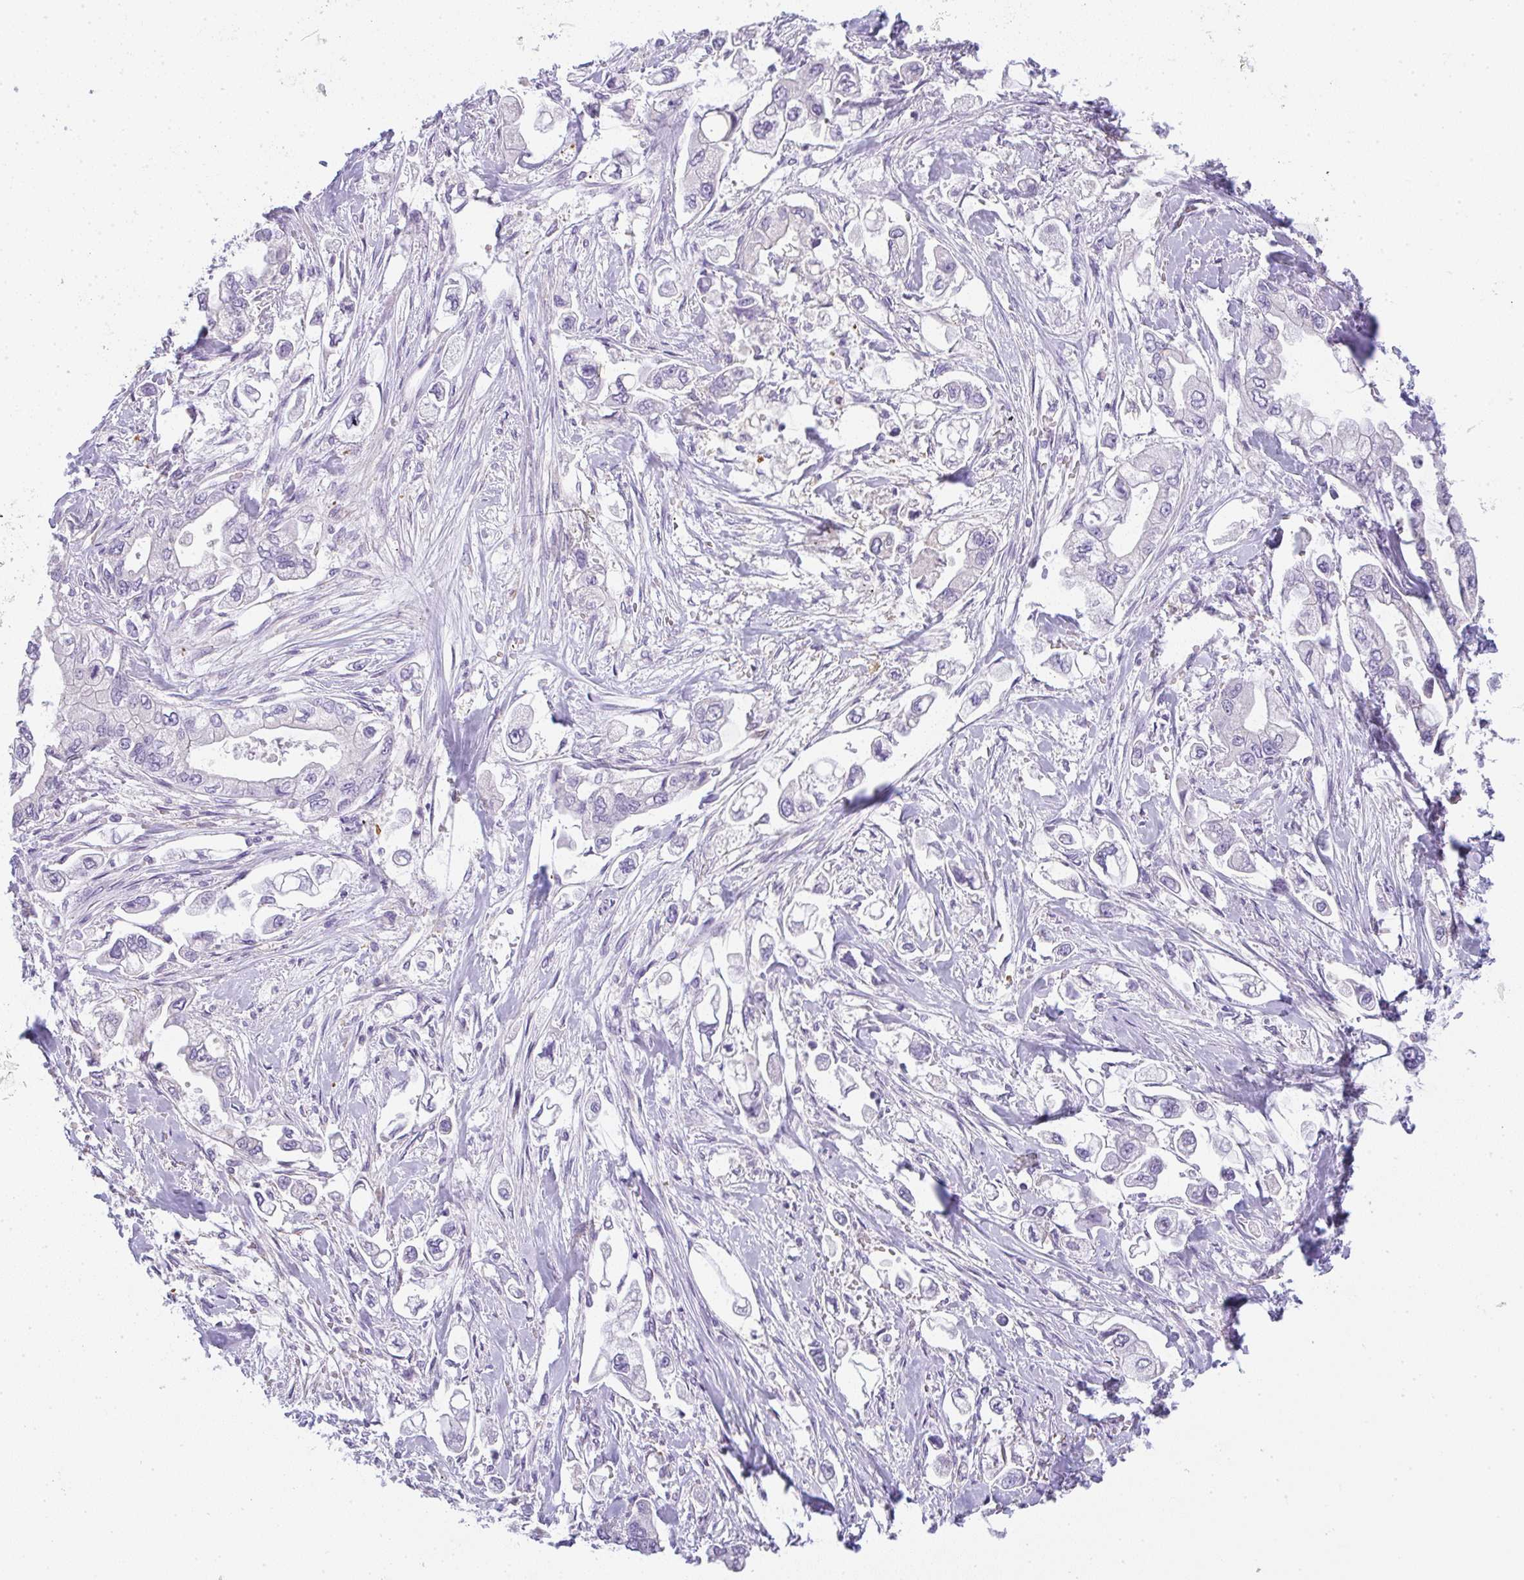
{"staining": {"intensity": "negative", "quantity": "none", "location": "none"}, "tissue": "stomach cancer", "cell_type": "Tumor cells", "image_type": "cancer", "snomed": [{"axis": "morphology", "description": "Adenocarcinoma, NOS"}, {"axis": "topography", "description": "Stomach"}], "caption": "This is an IHC photomicrograph of stomach cancer. There is no expression in tumor cells.", "gene": "LPAR4", "patient": {"sex": "male", "age": 62}}